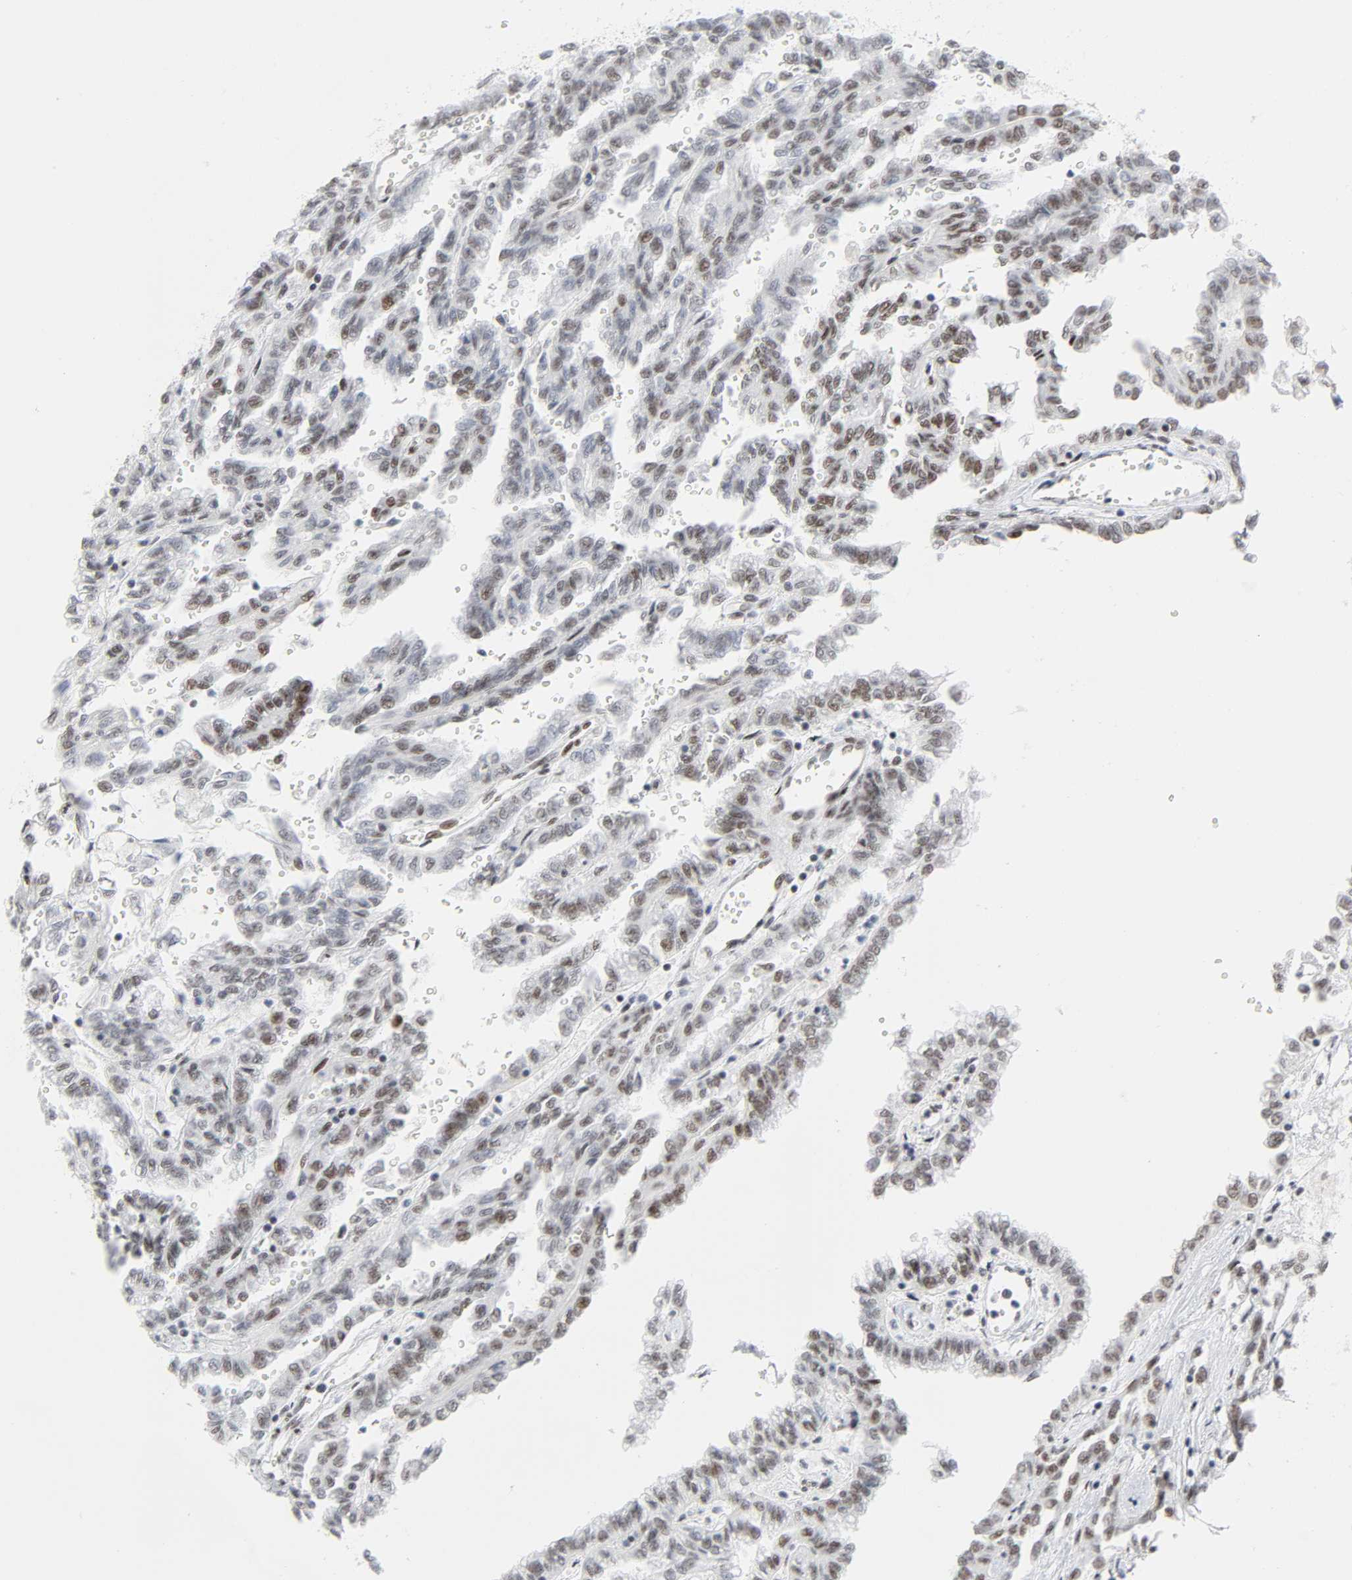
{"staining": {"intensity": "moderate", "quantity": "25%-75%", "location": "nuclear"}, "tissue": "renal cancer", "cell_type": "Tumor cells", "image_type": "cancer", "snomed": [{"axis": "morphology", "description": "Inflammation, NOS"}, {"axis": "morphology", "description": "Adenocarcinoma, NOS"}, {"axis": "topography", "description": "Kidney"}], "caption": "Protein expression analysis of human adenocarcinoma (renal) reveals moderate nuclear staining in approximately 25%-75% of tumor cells.", "gene": "HSF1", "patient": {"sex": "male", "age": 68}}